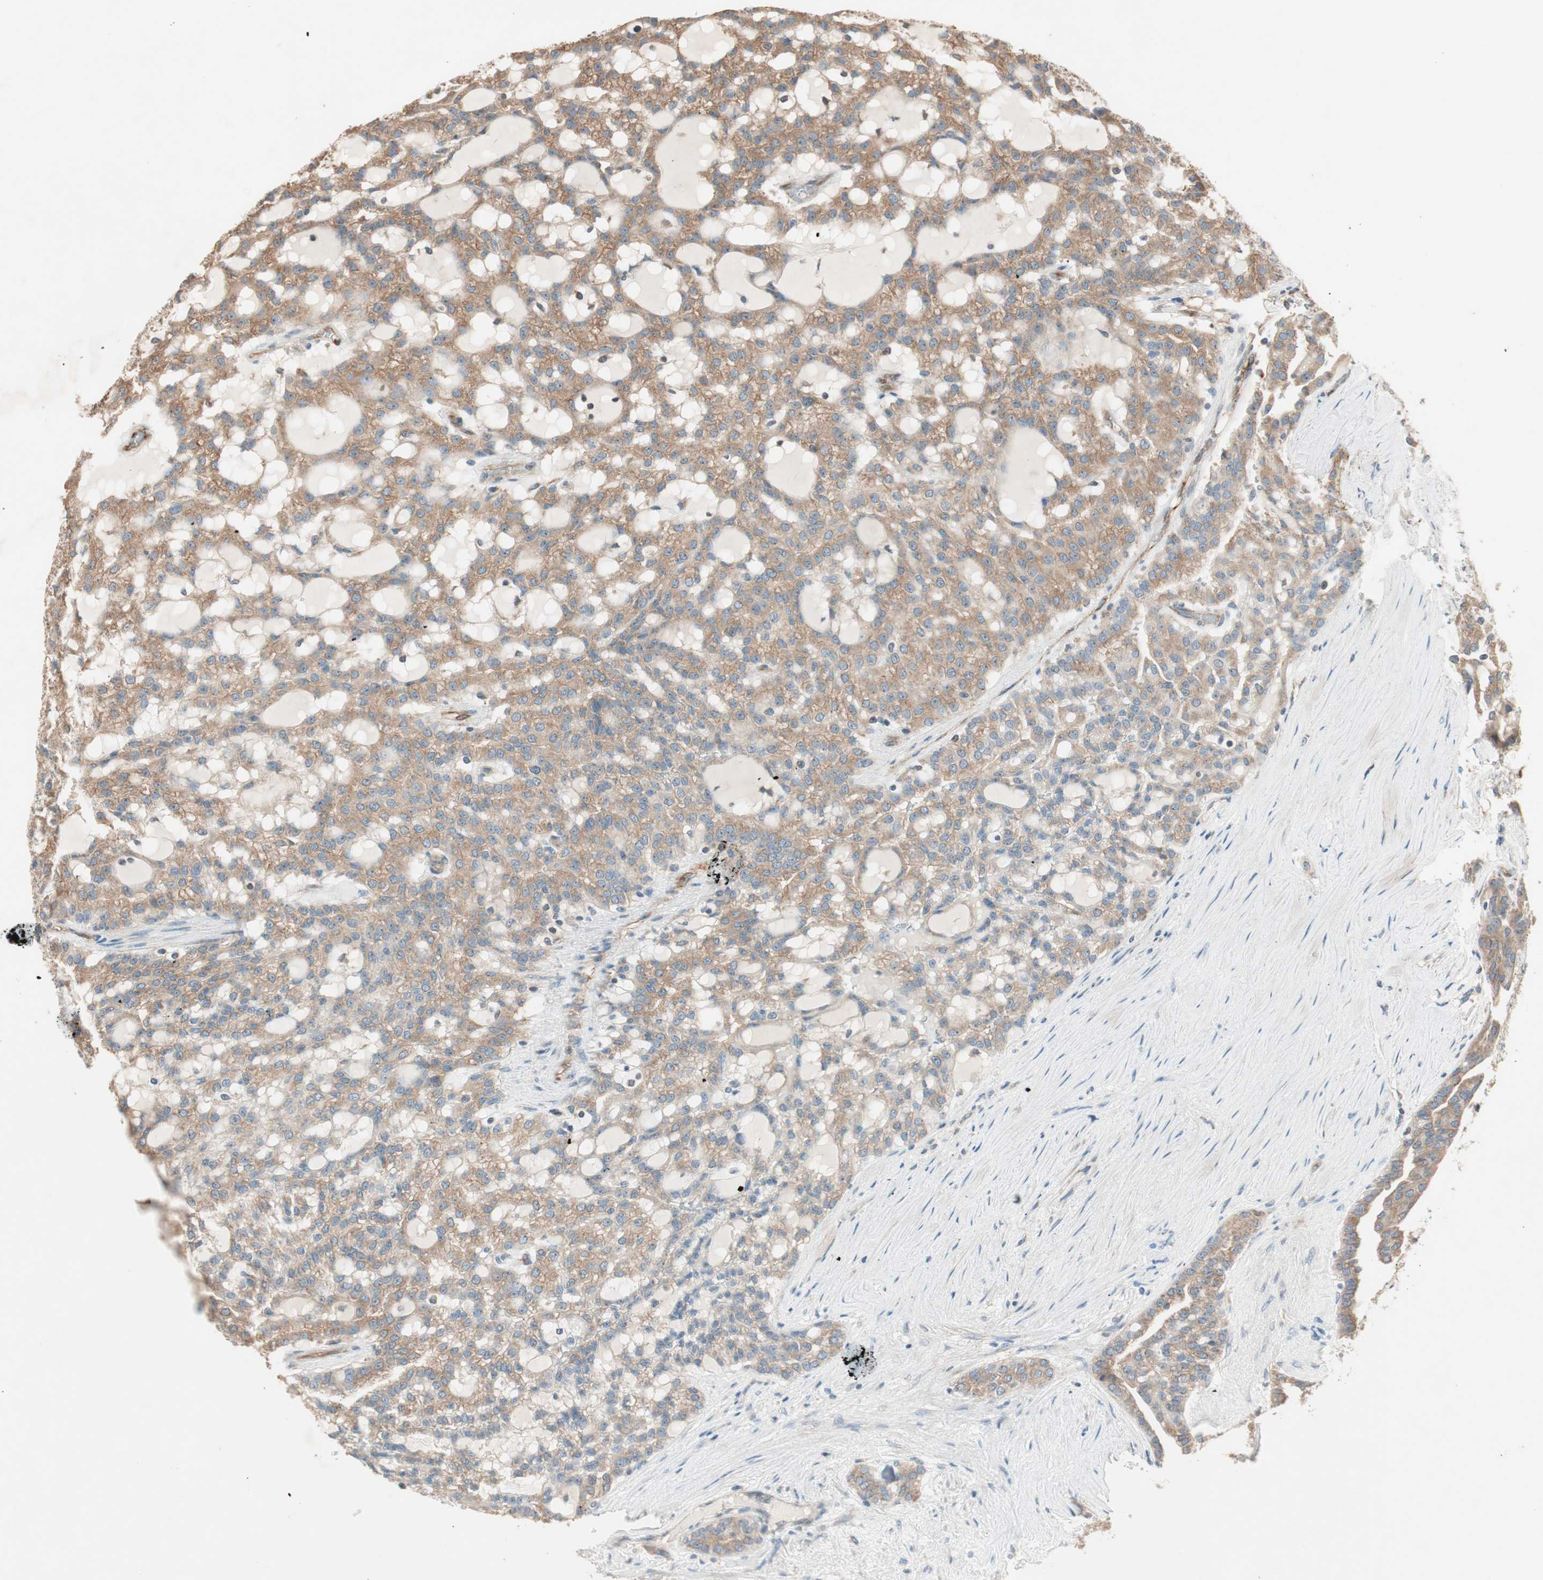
{"staining": {"intensity": "moderate", "quantity": ">75%", "location": "cytoplasmic/membranous"}, "tissue": "renal cancer", "cell_type": "Tumor cells", "image_type": "cancer", "snomed": [{"axis": "morphology", "description": "Adenocarcinoma, NOS"}, {"axis": "topography", "description": "Kidney"}], "caption": "An IHC photomicrograph of tumor tissue is shown. Protein staining in brown shows moderate cytoplasmic/membranous positivity in renal cancer within tumor cells. Using DAB (3,3'-diaminobenzidine) (brown) and hematoxylin (blue) stains, captured at high magnification using brightfield microscopy.", "gene": "CC2D1A", "patient": {"sex": "male", "age": 63}}